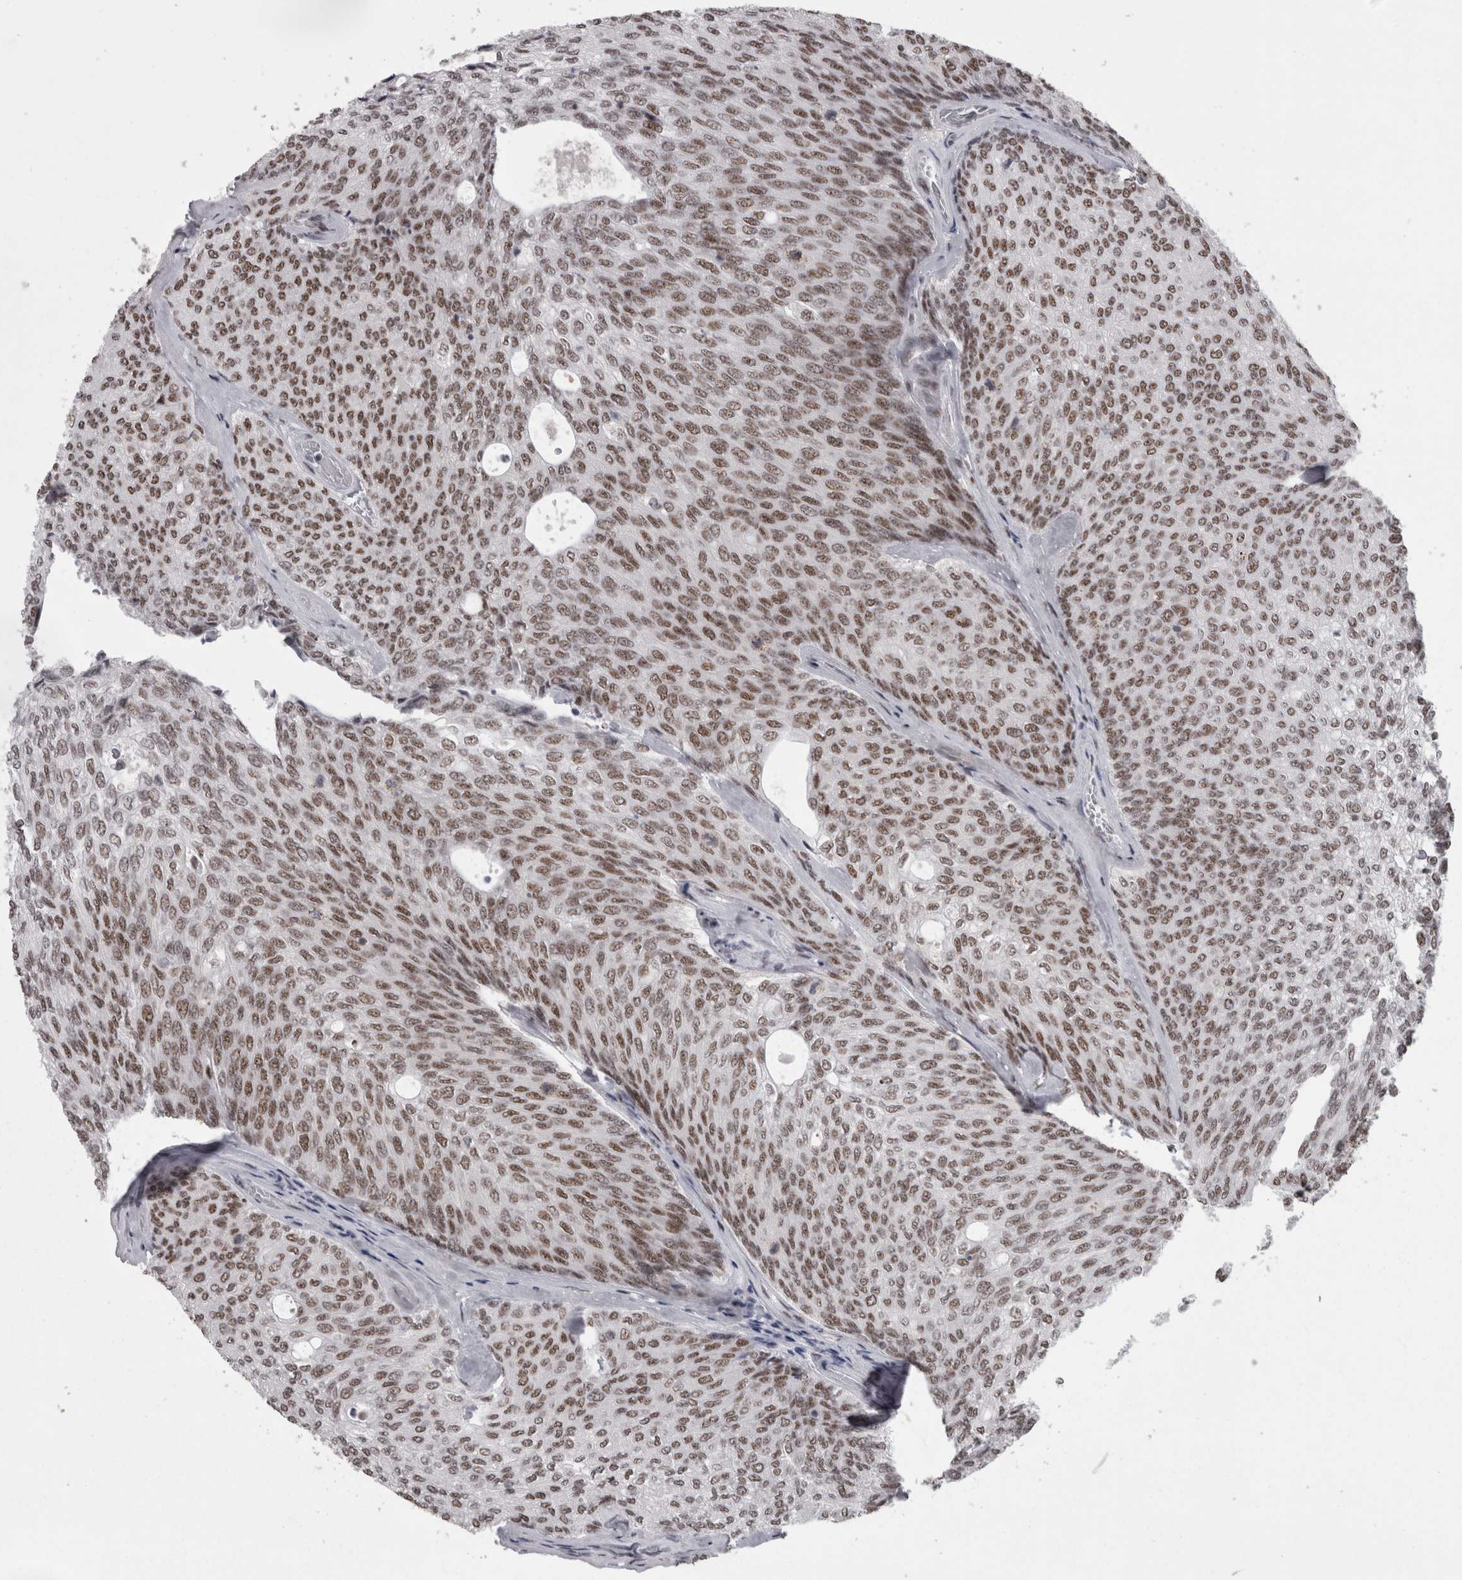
{"staining": {"intensity": "moderate", "quantity": ">75%", "location": "nuclear"}, "tissue": "urothelial cancer", "cell_type": "Tumor cells", "image_type": "cancer", "snomed": [{"axis": "morphology", "description": "Urothelial carcinoma, Low grade"}, {"axis": "topography", "description": "Urinary bladder"}], "caption": "A micrograph showing moderate nuclear positivity in about >75% of tumor cells in urothelial cancer, as visualized by brown immunohistochemical staining.", "gene": "SNRNP40", "patient": {"sex": "female", "age": 79}}